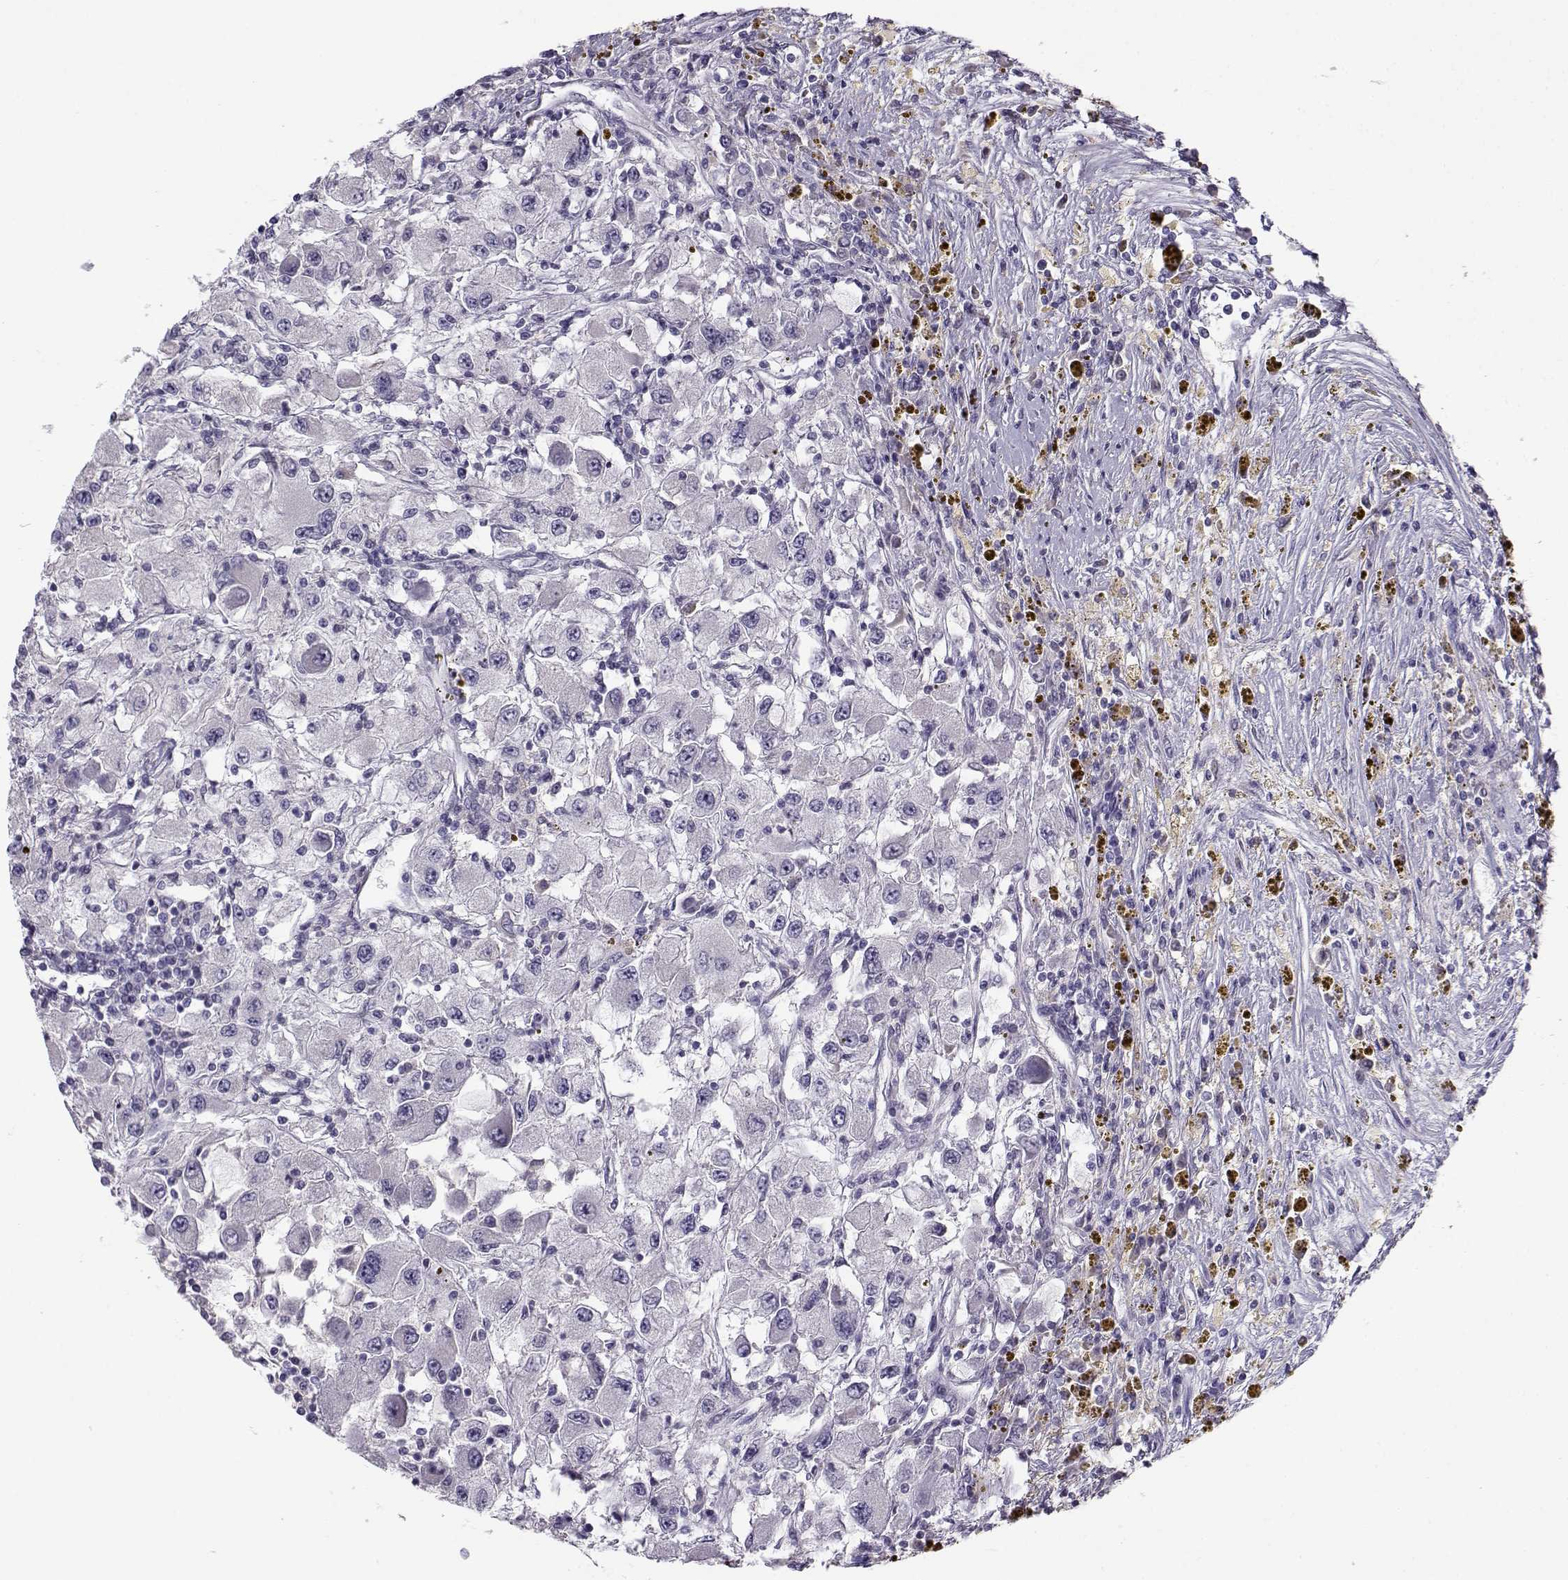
{"staining": {"intensity": "negative", "quantity": "none", "location": "none"}, "tissue": "renal cancer", "cell_type": "Tumor cells", "image_type": "cancer", "snomed": [{"axis": "morphology", "description": "Adenocarcinoma, NOS"}, {"axis": "topography", "description": "Kidney"}], "caption": "This is an immunohistochemistry histopathology image of human renal cancer. There is no expression in tumor cells.", "gene": "C16orf86", "patient": {"sex": "female", "age": 67}}